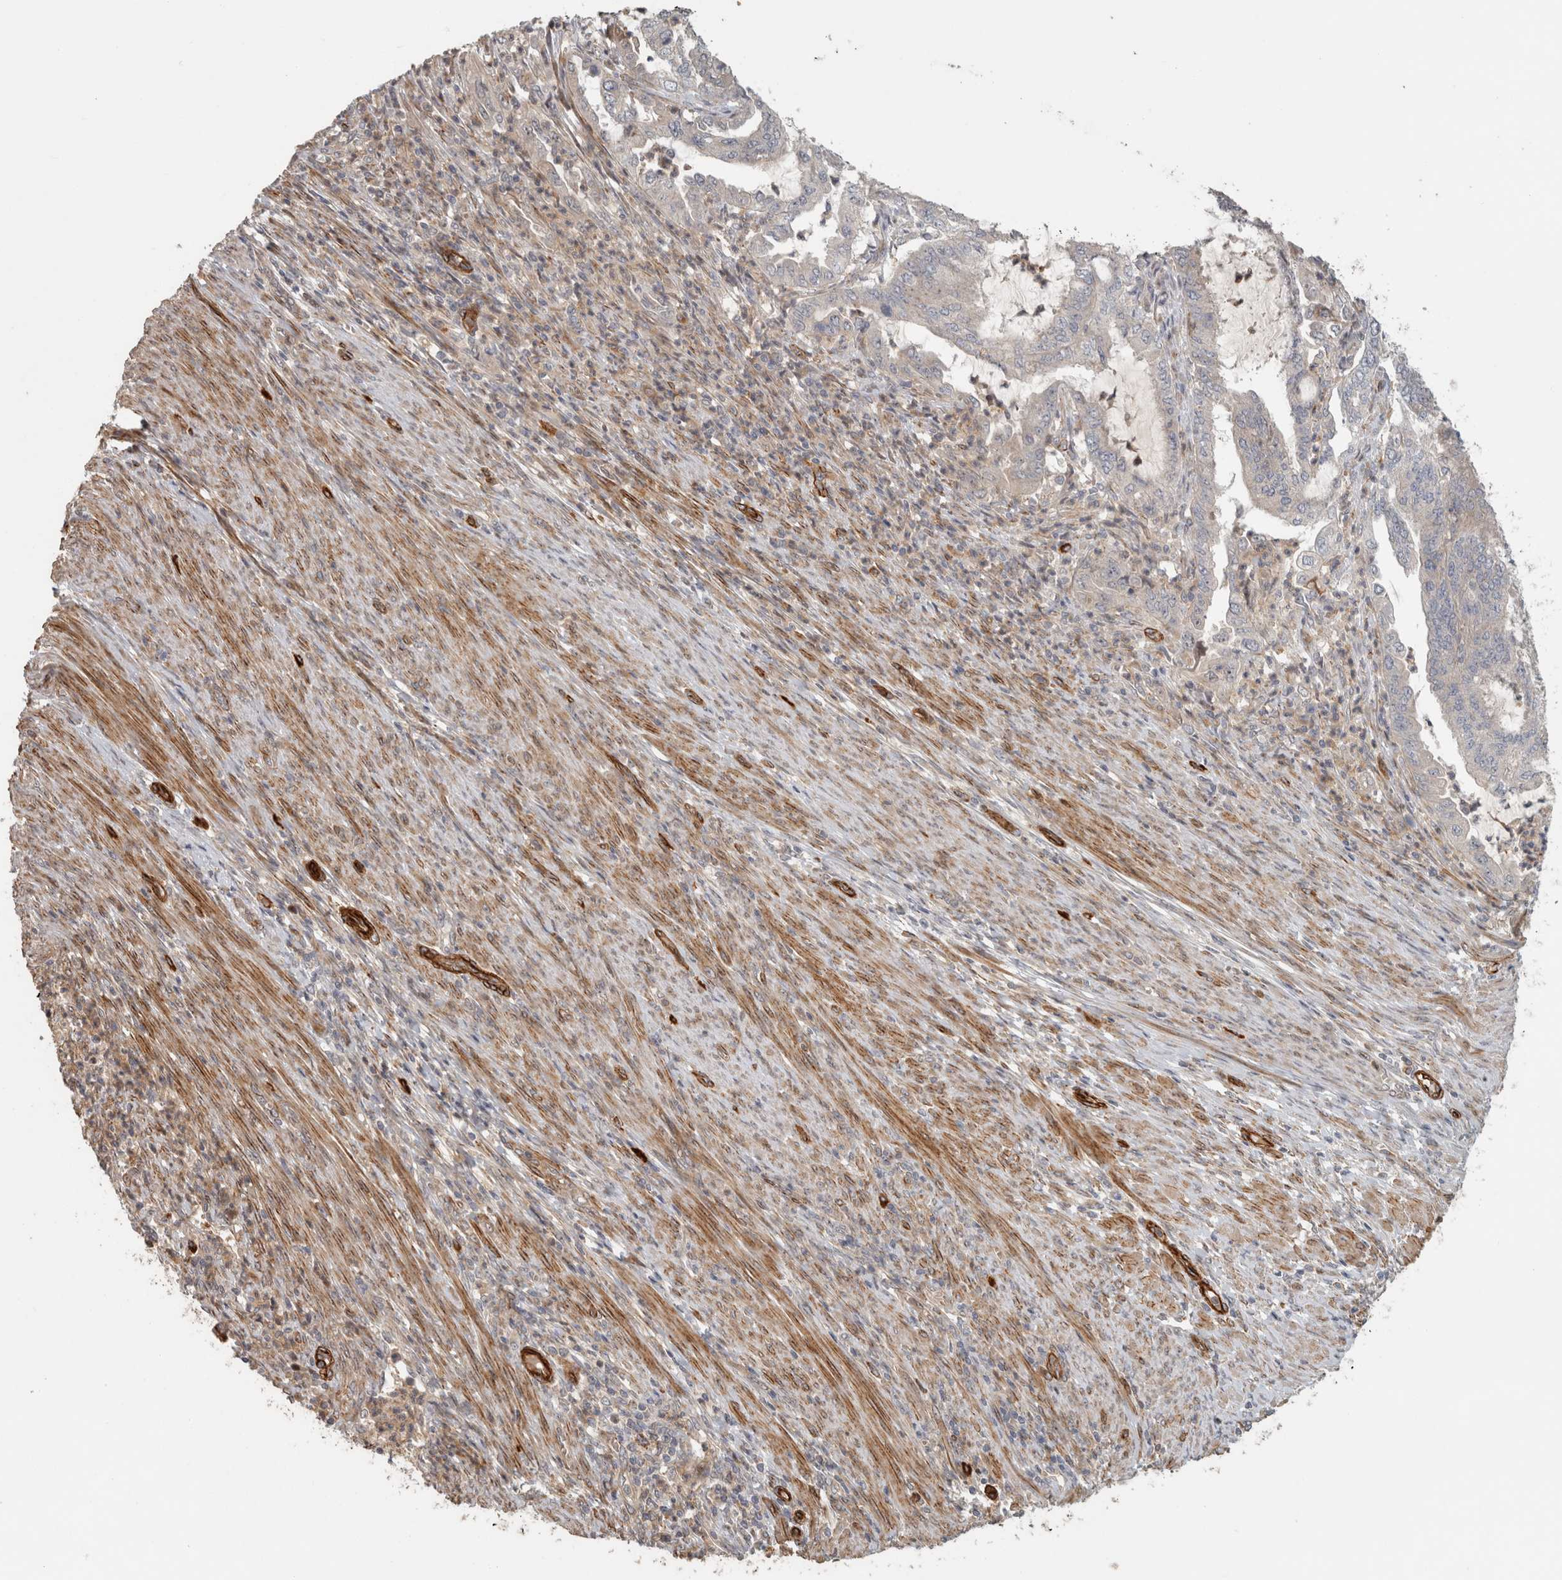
{"staining": {"intensity": "negative", "quantity": "none", "location": "none"}, "tissue": "endometrial cancer", "cell_type": "Tumor cells", "image_type": "cancer", "snomed": [{"axis": "morphology", "description": "Adenocarcinoma, NOS"}, {"axis": "topography", "description": "Endometrium"}], "caption": "Protein analysis of endometrial cancer exhibits no significant staining in tumor cells.", "gene": "SIPA1L2", "patient": {"sex": "female", "age": 49}}